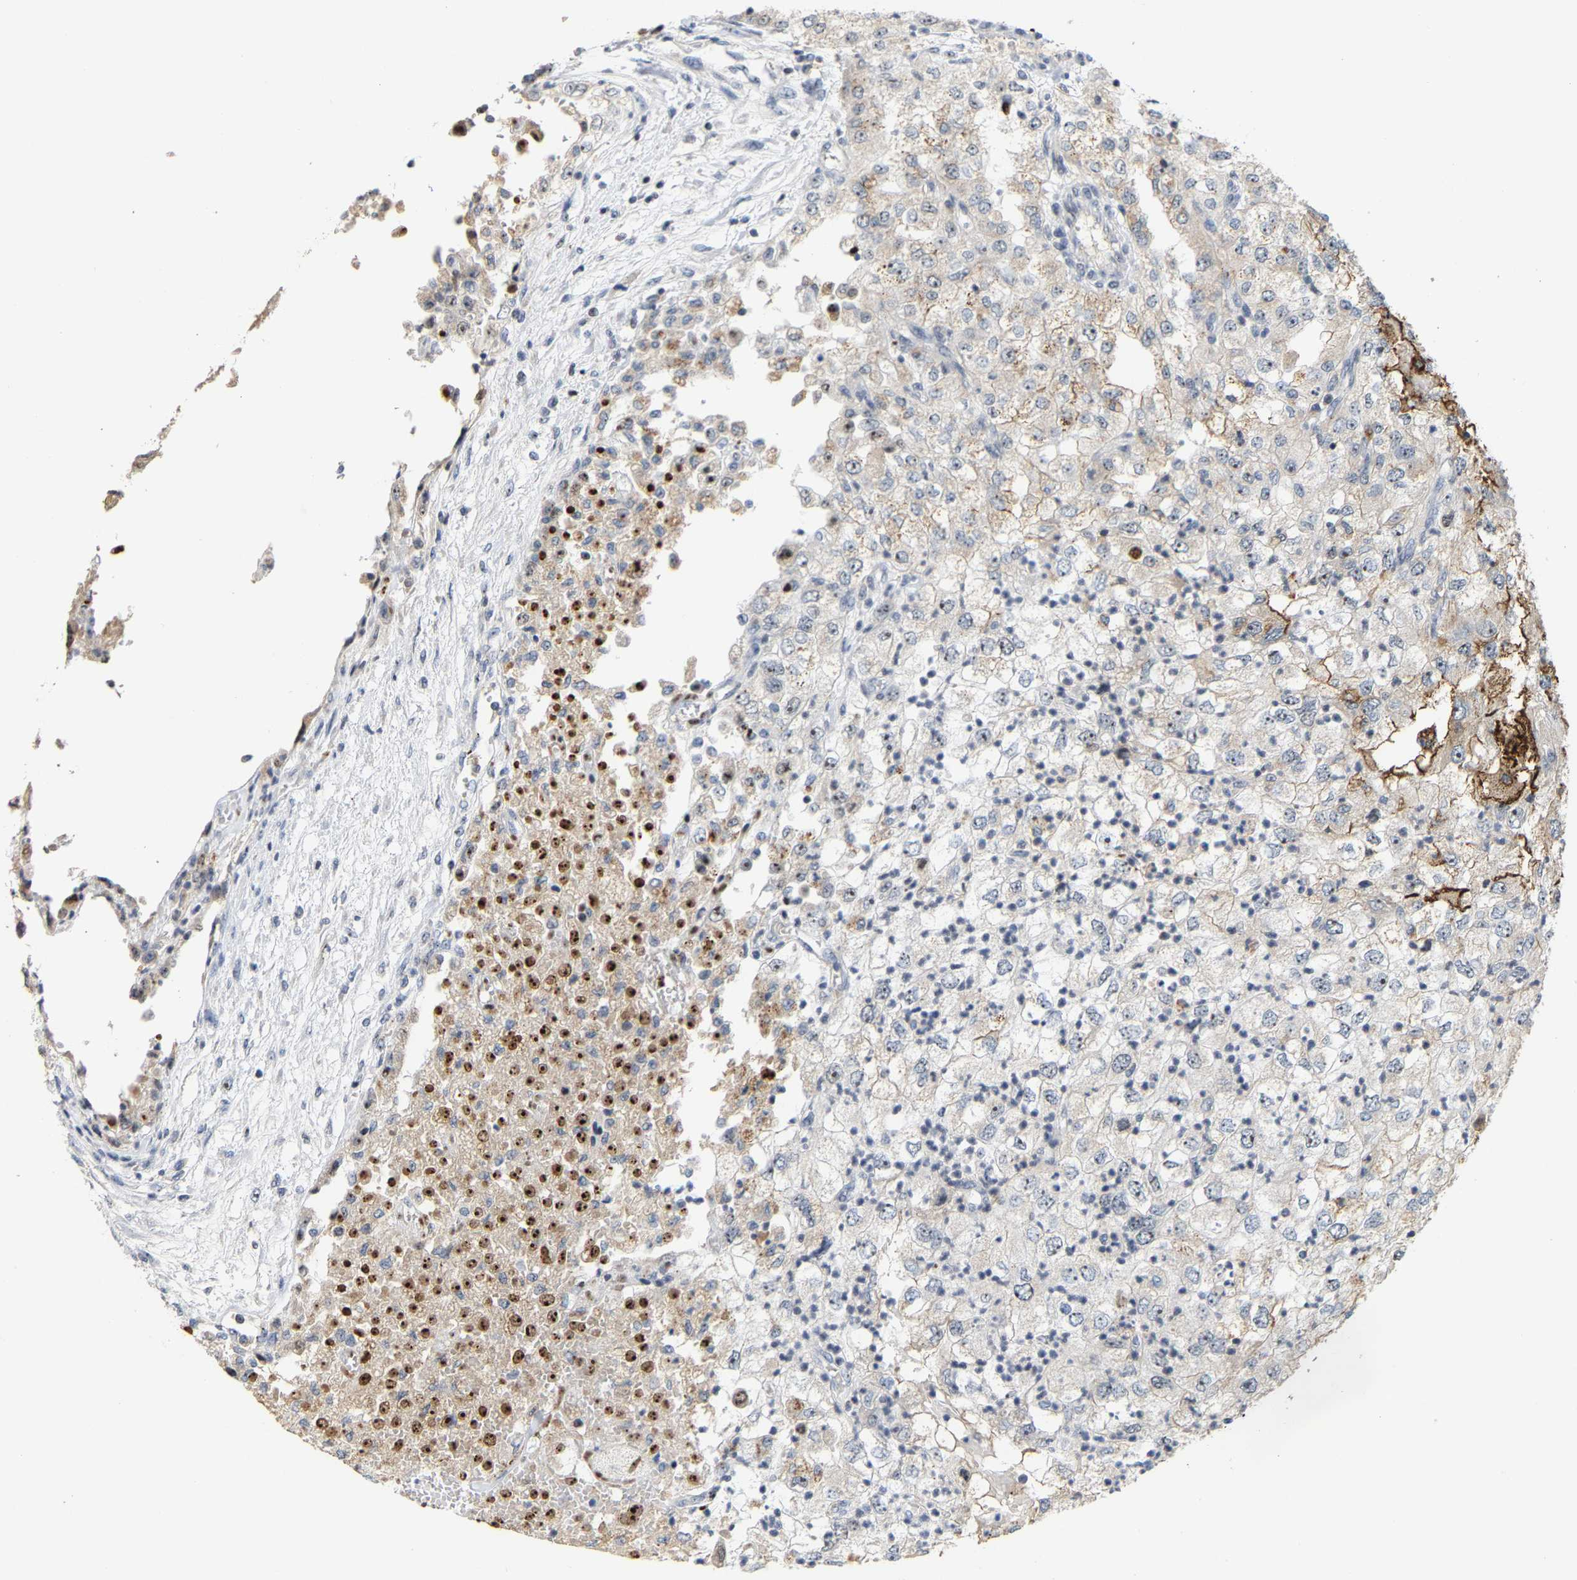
{"staining": {"intensity": "moderate", "quantity": "<25%", "location": "cytoplasmic/membranous"}, "tissue": "renal cancer", "cell_type": "Tumor cells", "image_type": "cancer", "snomed": [{"axis": "morphology", "description": "Adenocarcinoma, NOS"}, {"axis": "topography", "description": "Kidney"}], "caption": "This histopathology image reveals immunohistochemistry staining of human renal cancer, with low moderate cytoplasmic/membranous staining in about <25% of tumor cells.", "gene": "NOP58", "patient": {"sex": "female", "age": 54}}